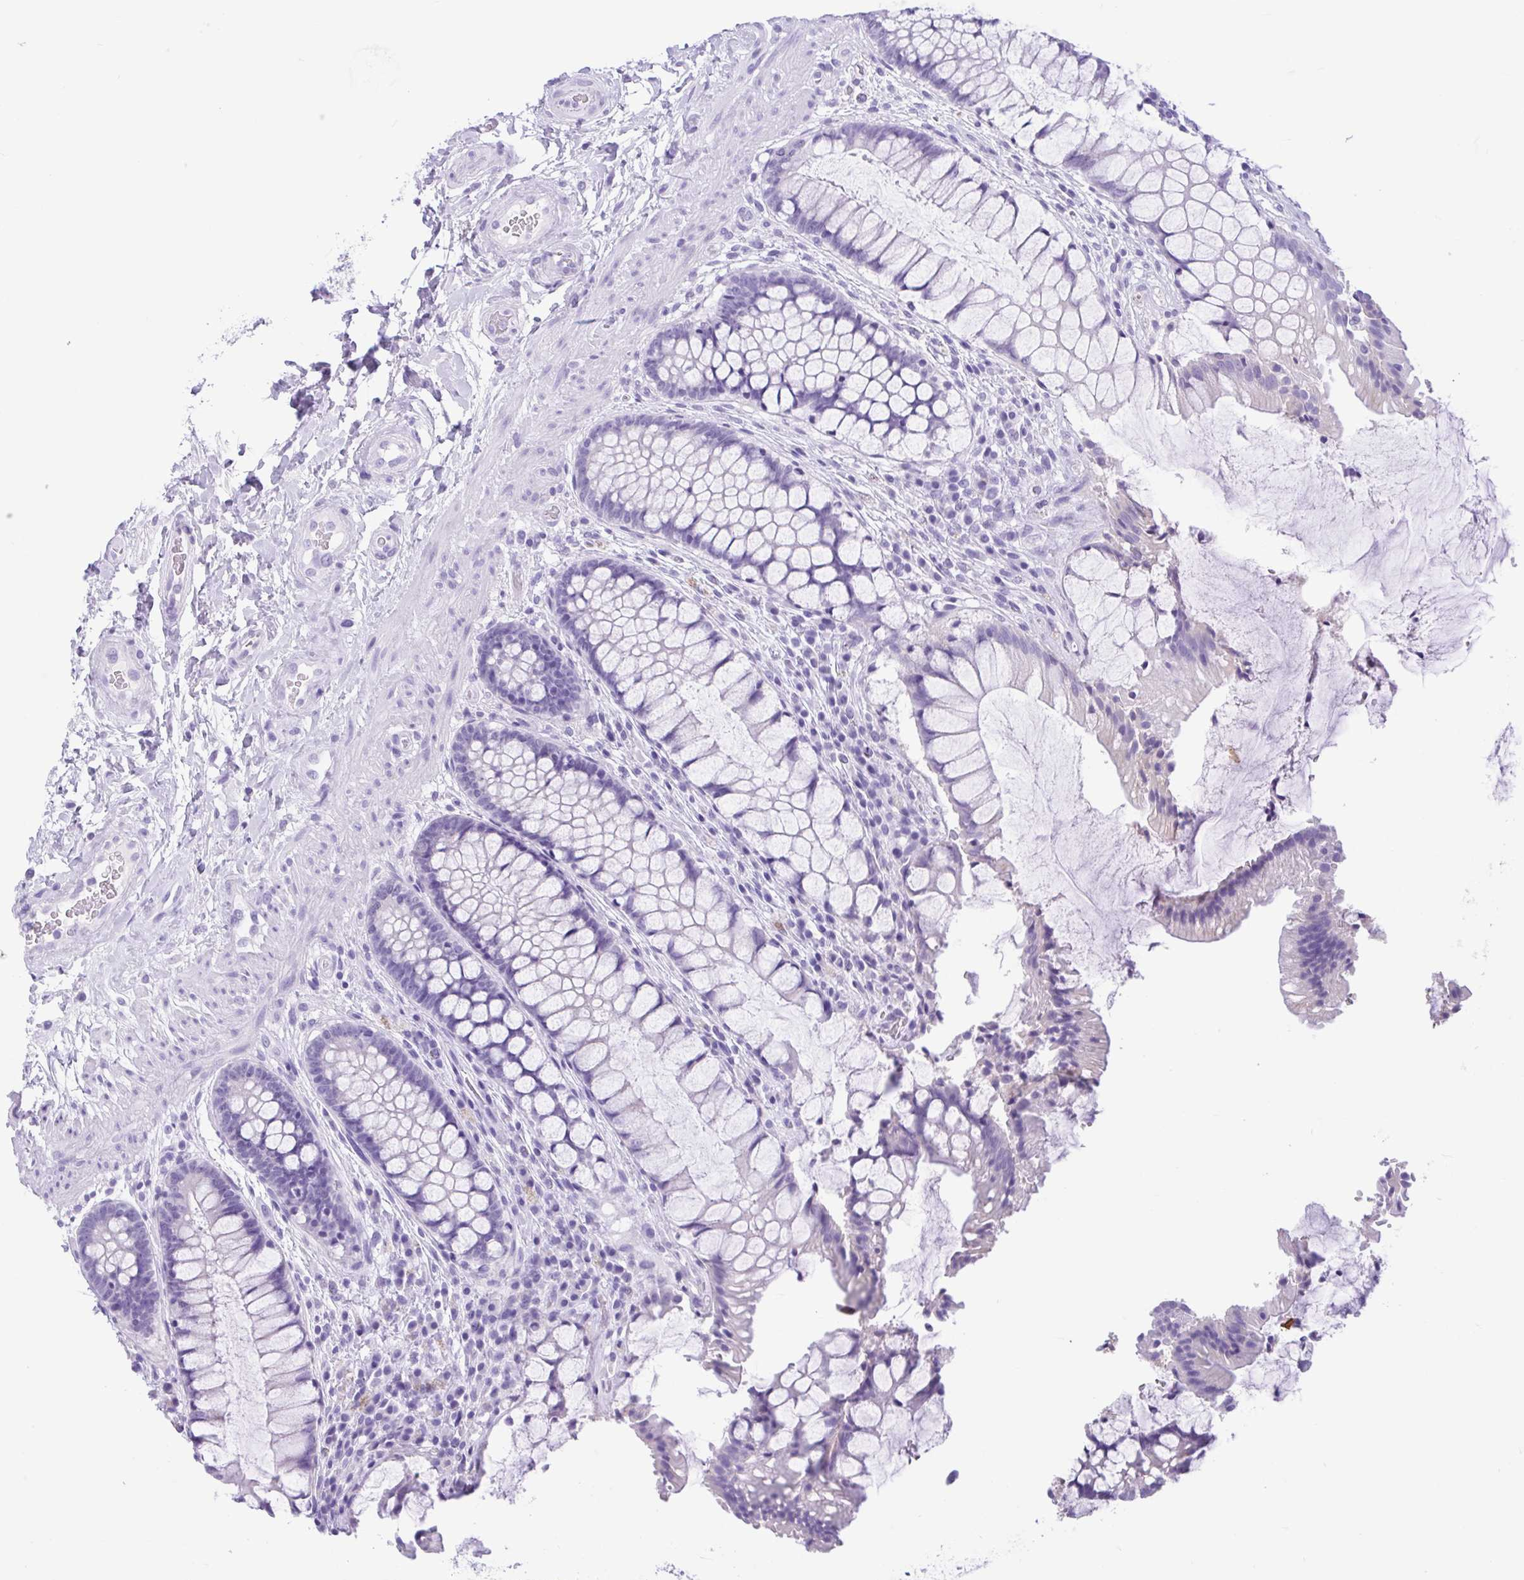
{"staining": {"intensity": "negative", "quantity": "none", "location": "none"}, "tissue": "rectum", "cell_type": "Glandular cells", "image_type": "normal", "snomed": [{"axis": "morphology", "description": "Normal tissue, NOS"}, {"axis": "topography", "description": "Rectum"}], "caption": "Human rectum stained for a protein using immunohistochemistry (IHC) reveals no positivity in glandular cells.", "gene": "ENSG00000274792", "patient": {"sex": "female", "age": 58}}